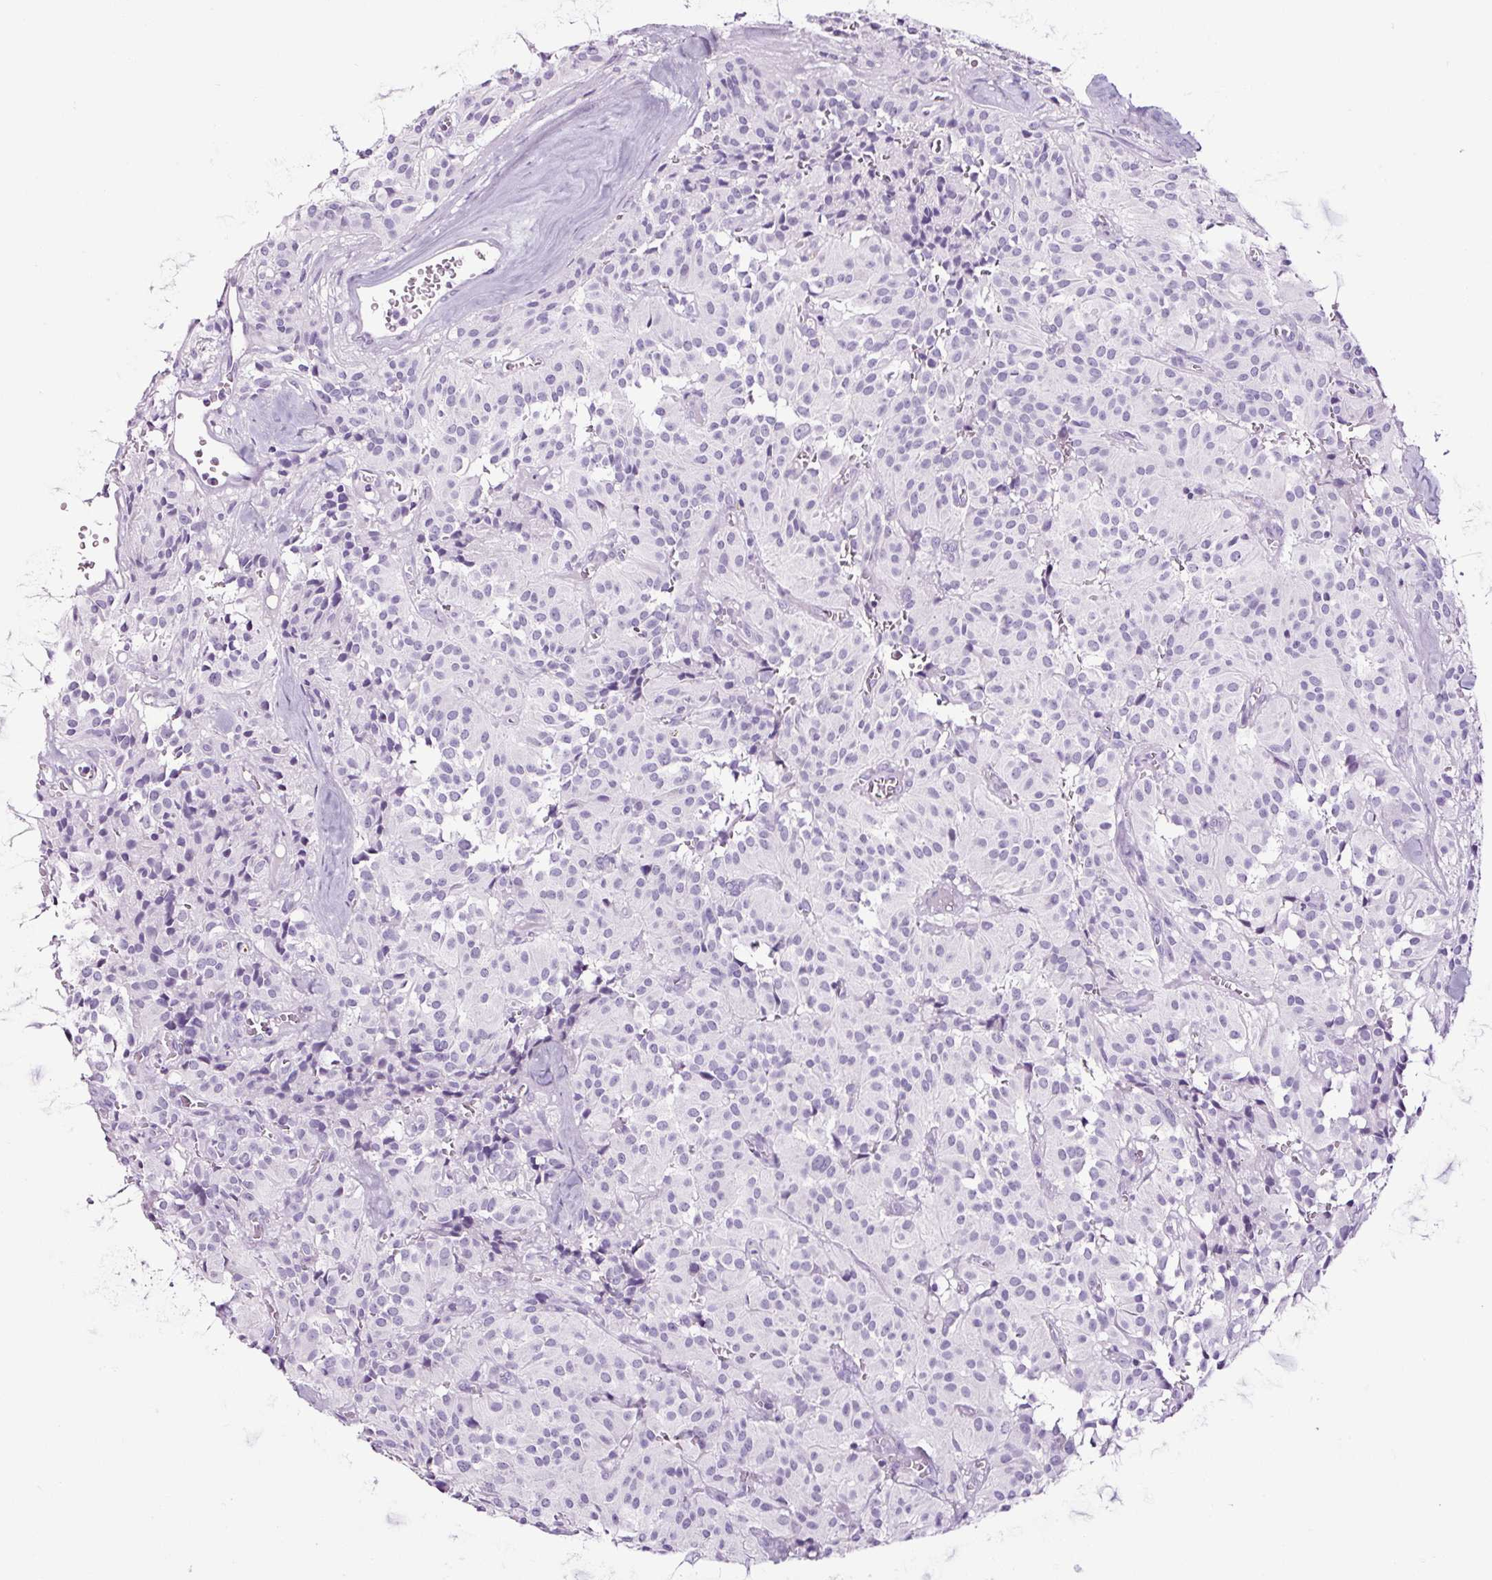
{"staining": {"intensity": "negative", "quantity": "none", "location": "none"}, "tissue": "glioma", "cell_type": "Tumor cells", "image_type": "cancer", "snomed": [{"axis": "morphology", "description": "Glioma, malignant, Low grade"}, {"axis": "topography", "description": "Brain"}], "caption": "Glioma was stained to show a protein in brown. There is no significant positivity in tumor cells.", "gene": "NPHS2", "patient": {"sex": "male", "age": 42}}